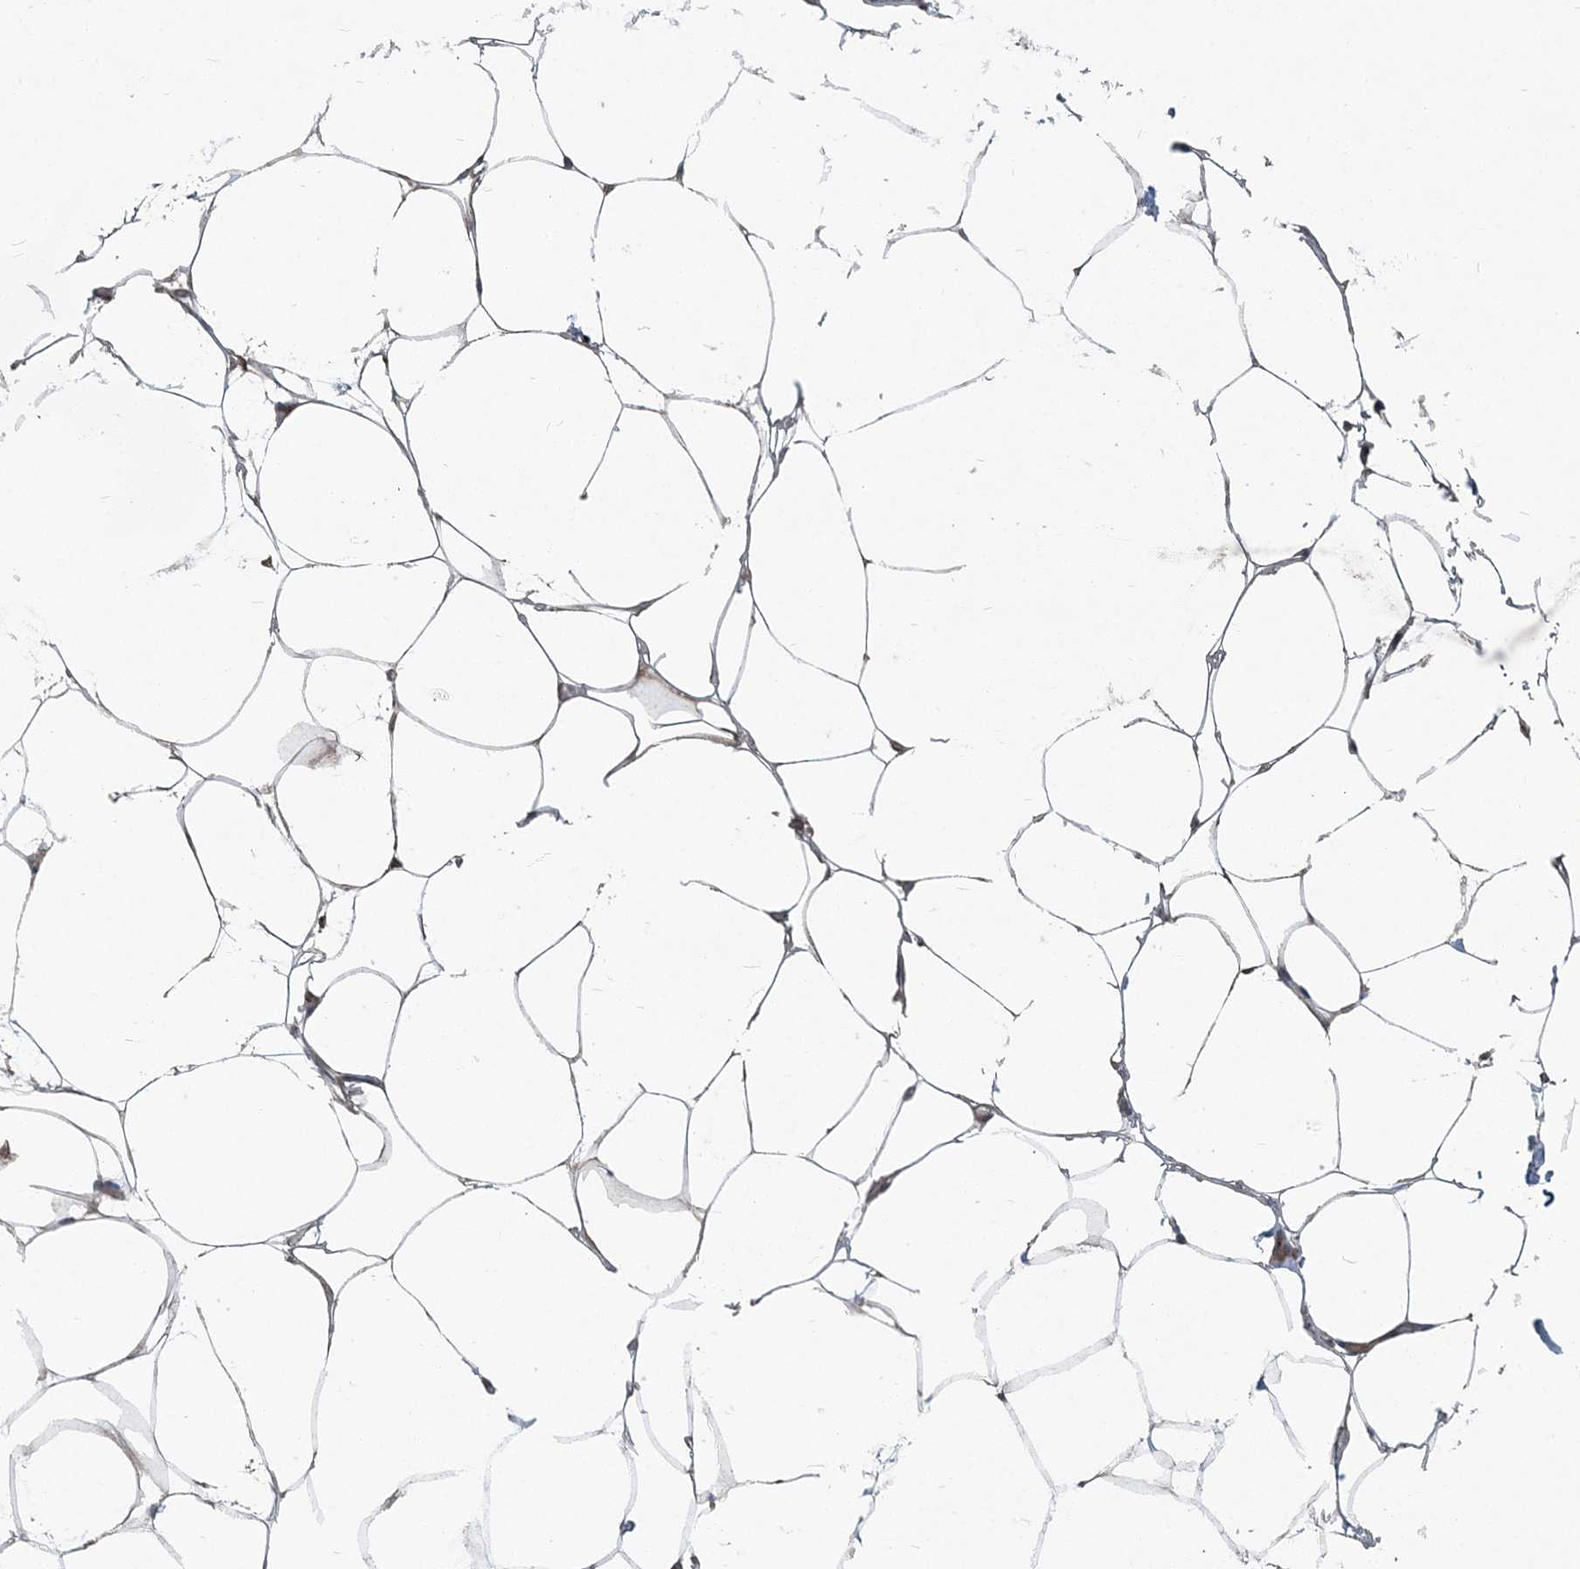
{"staining": {"intensity": "moderate", "quantity": ">75%", "location": "cytoplasmic/membranous"}, "tissue": "adipose tissue", "cell_type": "Adipocytes", "image_type": "normal", "snomed": [{"axis": "morphology", "description": "Normal tissue, NOS"}, {"axis": "morphology", "description": "Fibrosis, NOS"}, {"axis": "topography", "description": "Breast"}, {"axis": "topography", "description": "Adipose tissue"}], "caption": "Adipose tissue stained with DAB IHC shows medium levels of moderate cytoplasmic/membranous staining in approximately >75% of adipocytes.", "gene": "FBXL17", "patient": {"sex": "female", "age": 39}}